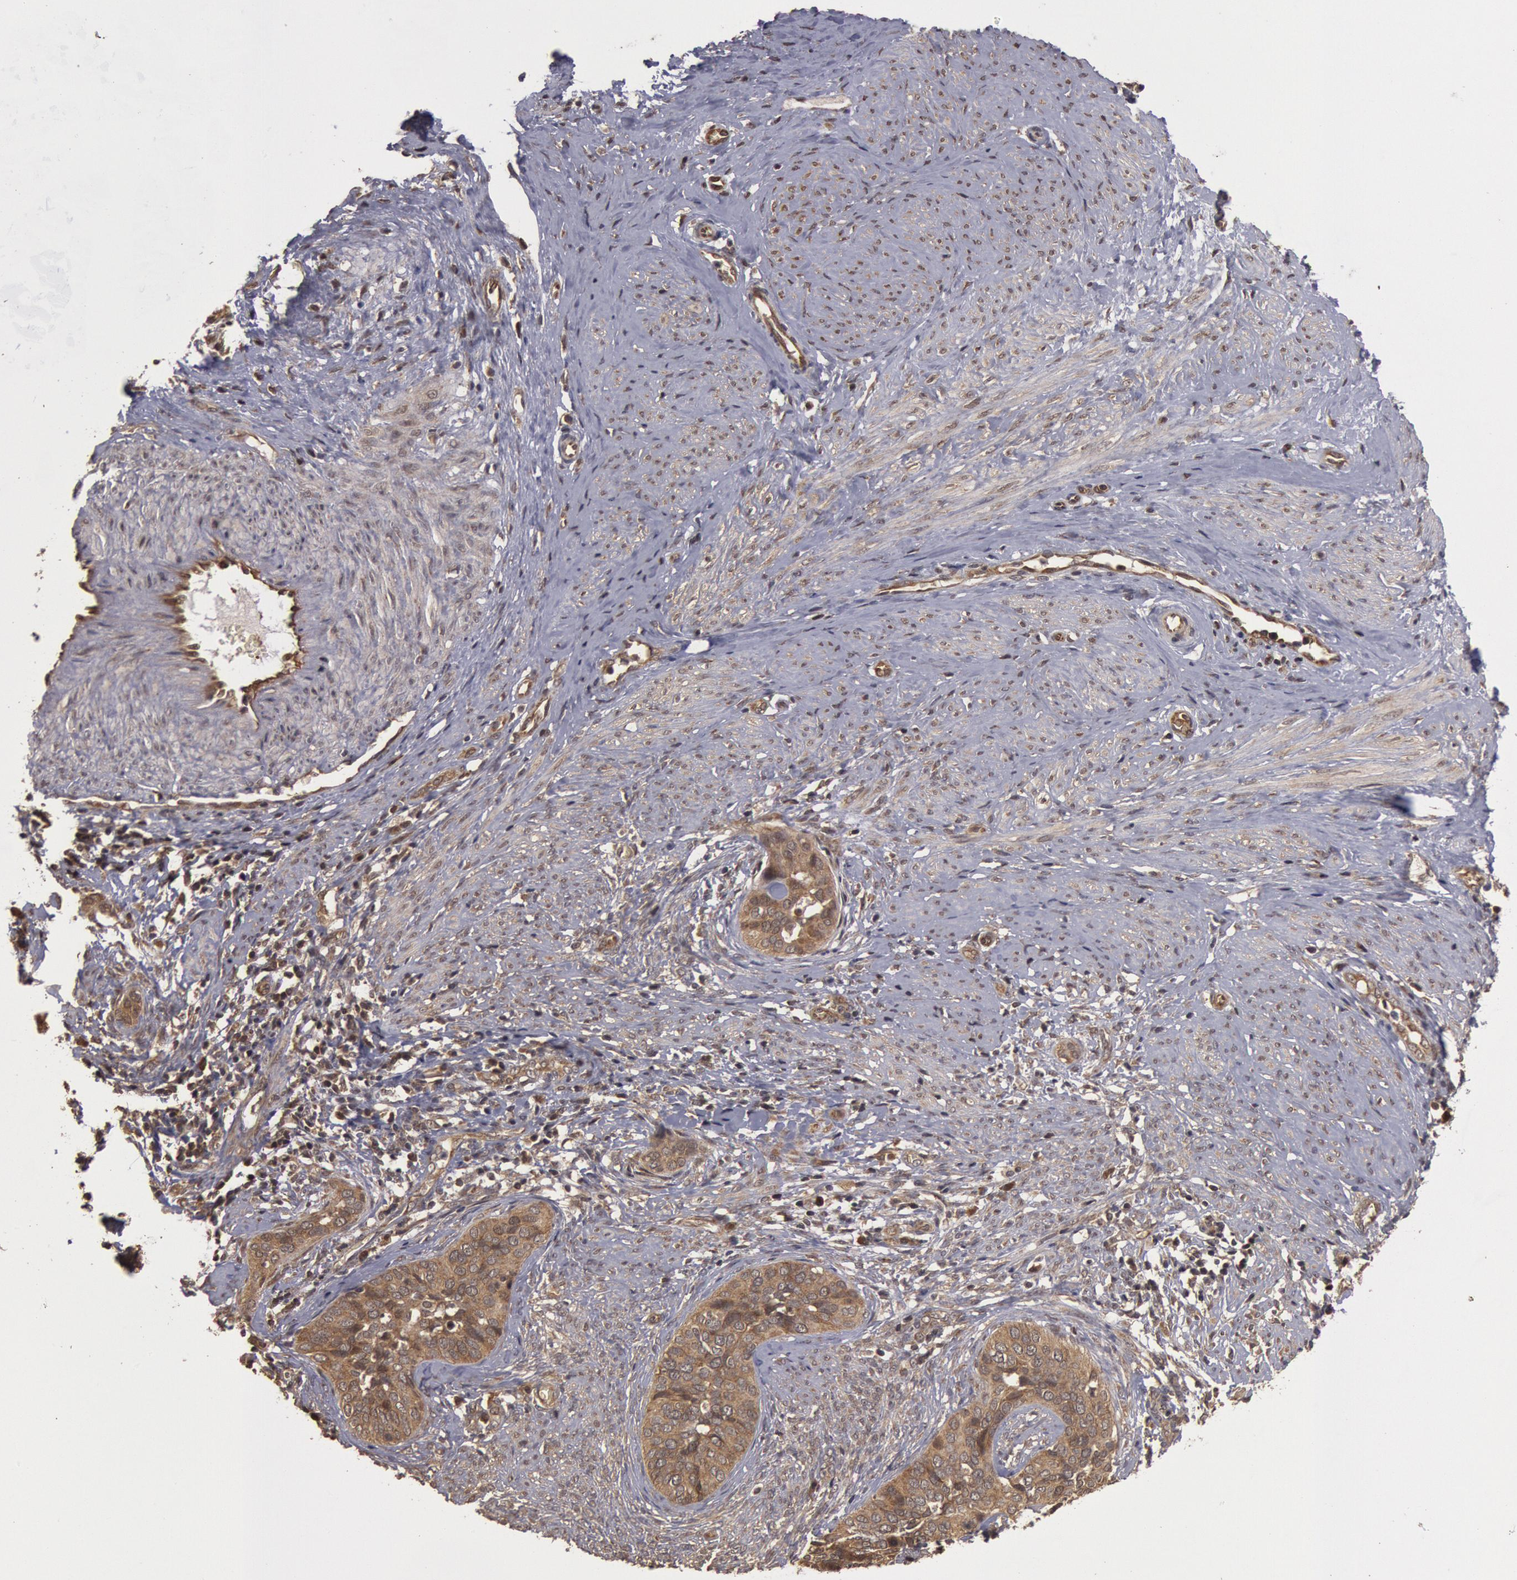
{"staining": {"intensity": "moderate", "quantity": ">75%", "location": "cytoplasmic/membranous"}, "tissue": "cervical cancer", "cell_type": "Tumor cells", "image_type": "cancer", "snomed": [{"axis": "morphology", "description": "Squamous cell carcinoma, NOS"}, {"axis": "topography", "description": "Cervix"}], "caption": "Immunohistochemistry (IHC) (DAB) staining of human cervical cancer (squamous cell carcinoma) demonstrates moderate cytoplasmic/membranous protein positivity in about >75% of tumor cells.", "gene": "USP14", "patient": {"sex": "female", "age": 31}}